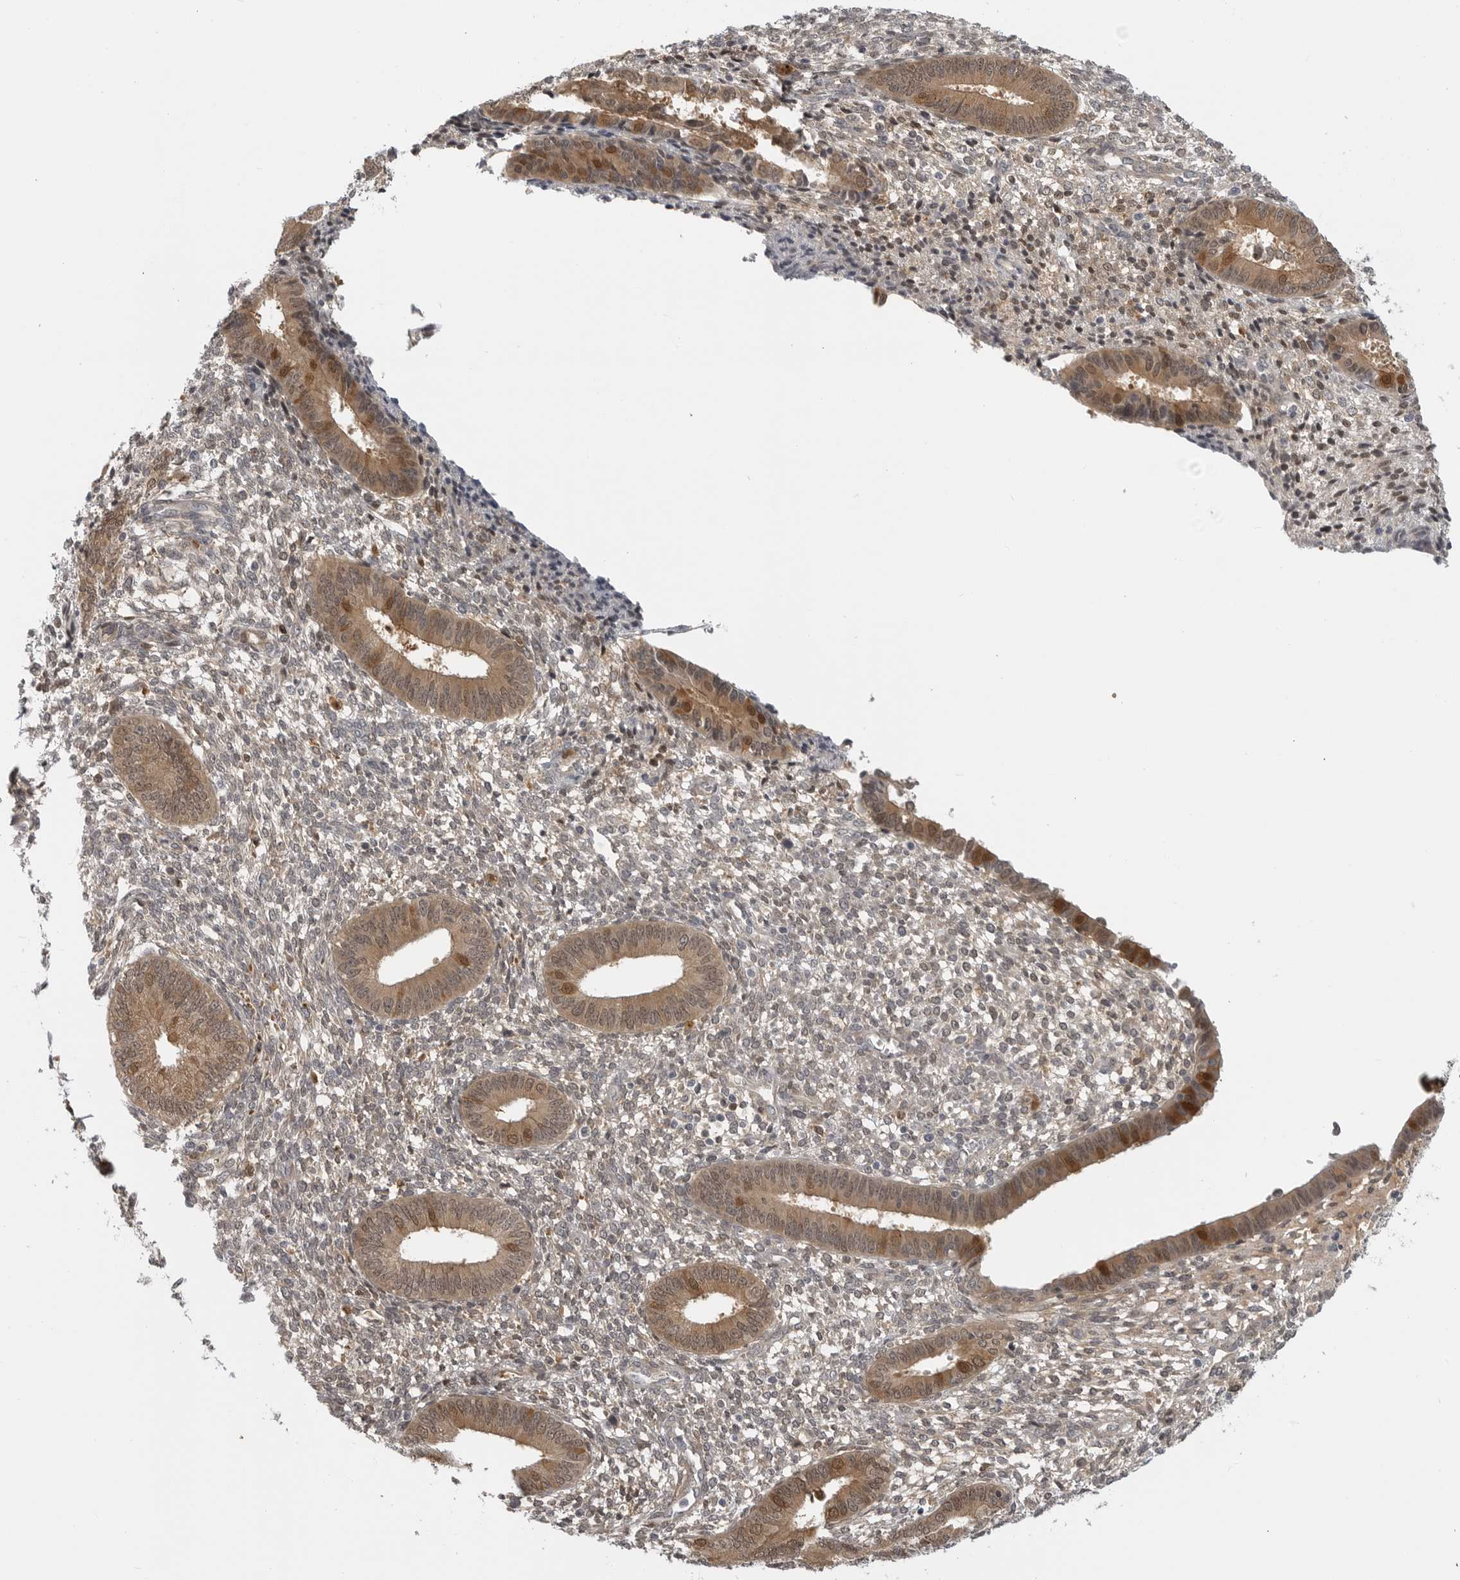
{"staining": {"intensity": "weak", "quantity": "25%-75%", "location": "cytoplasmic/membranous,nuclear"}, "tissue": "endometrium", "cell_type": "Cells in endometrial stroma", "image_type": "normal", "snomed": [{"axis": "morphology", "description": "Normal tissue, NOS"}, {"axis": "topography", "description": "Endometrium"}], "caption": "Immunohistochemical staining of benign endometrium reveals 25%-75% levels of weak cytoplasmic/membranous,nuclear protein staining in approximately 25%-75% of cells in endometrial stroma. The staining was performed using DAB to visualize the protein expression in brown, while the nuclei were stained in blue with hematoxylin (Magnification: 20x).", "gene": "CTIF", "patient": {"sex": "female", "age": 46}}